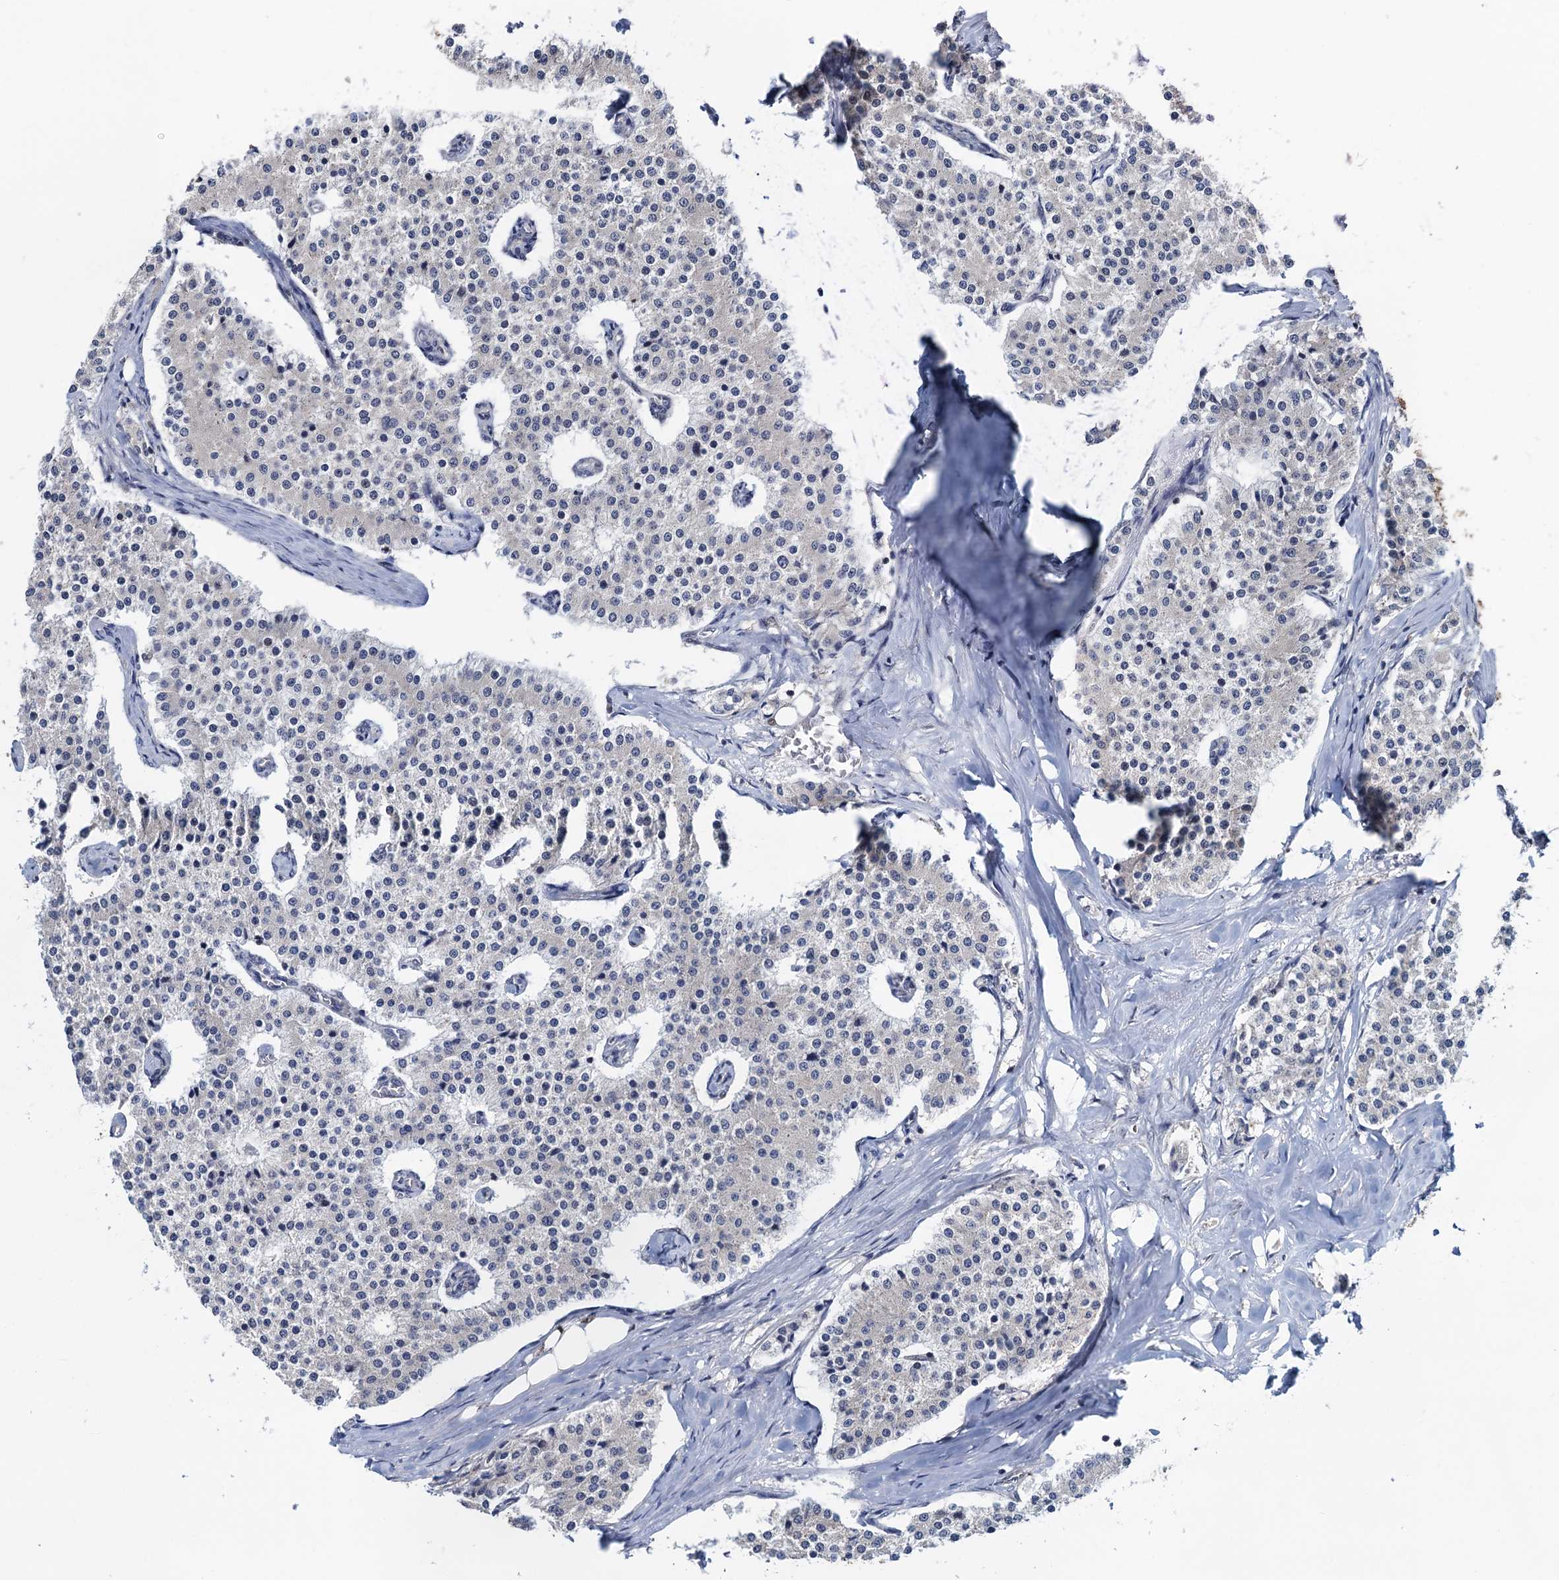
{"staining": {"intensity": "negative", "quantity": "none", "location": "none"}, "tissue": "carcinoid", "cell_type": "Tumor cells", "image_type": "cancer", "snomed": [{"axis": "morphology", "description": "Carcinoid, malignant, NOS"}, {"axis": "topography", "description": "Colon"}], "caption": "Immunohistochemistry micrograph of neoplastic tissue: carcinoid (malignant) stained with DAB (3,3'-diaminobenzidine) exhibits no significant protein expression in tumor cells.", "gene": "RNF125", "patient": {"sex": "female", "age": 52}}